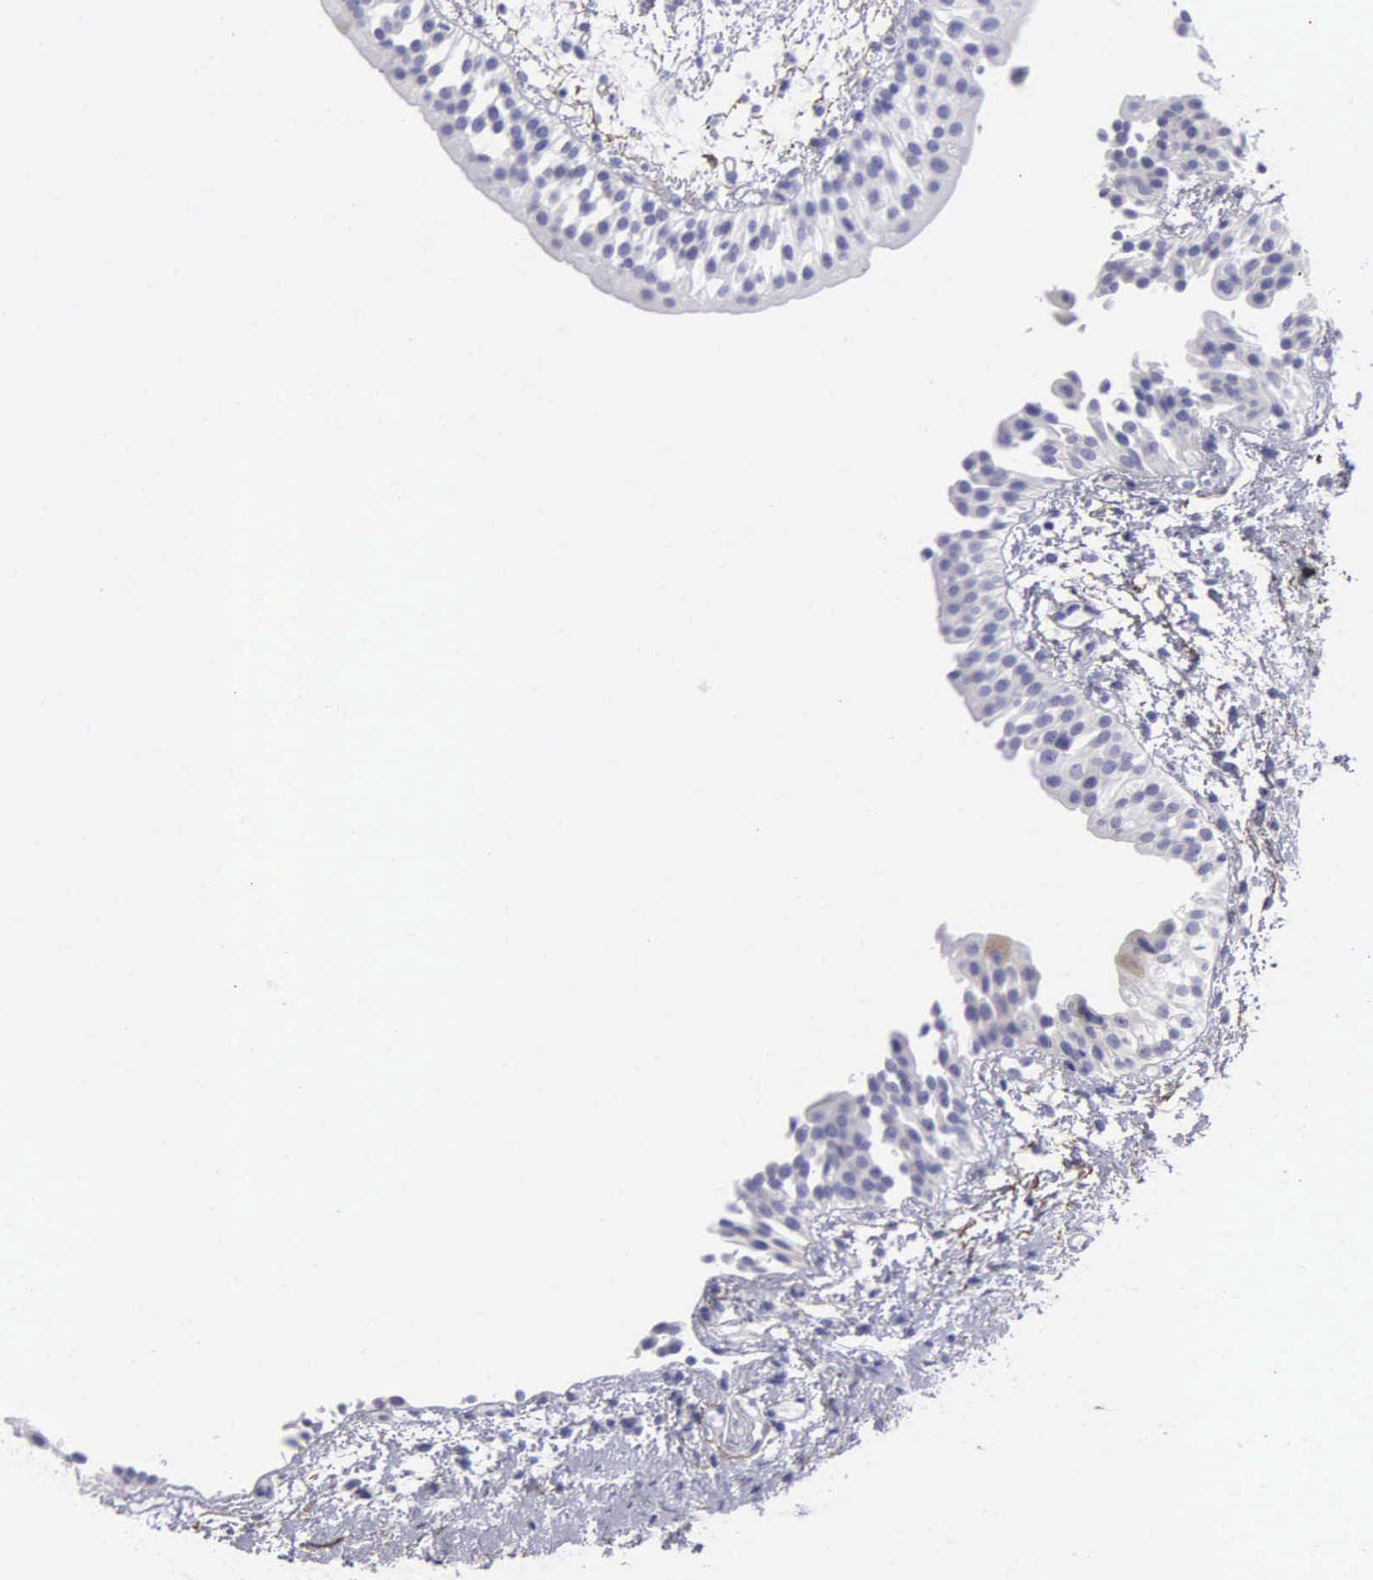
{"staining": {"intensity": "negative", "quantity": "none", "location": "none"}, "tissue": "urinary bladder", "cell_type": "Urothelial cells", "image_type": "normal", "snomed": [{"axis": "morphology", "description": "Normal tissue, NOS"}, {"axis": "topography", "description": "Urinary bladder"}], "caption": "This is an immunohistochemistry histopathology image of unremarkable urinary bladder. There is no staining in urothelial cells.", "gene": "FBLN5", "patient": {"sex": "male", "age": 48}}